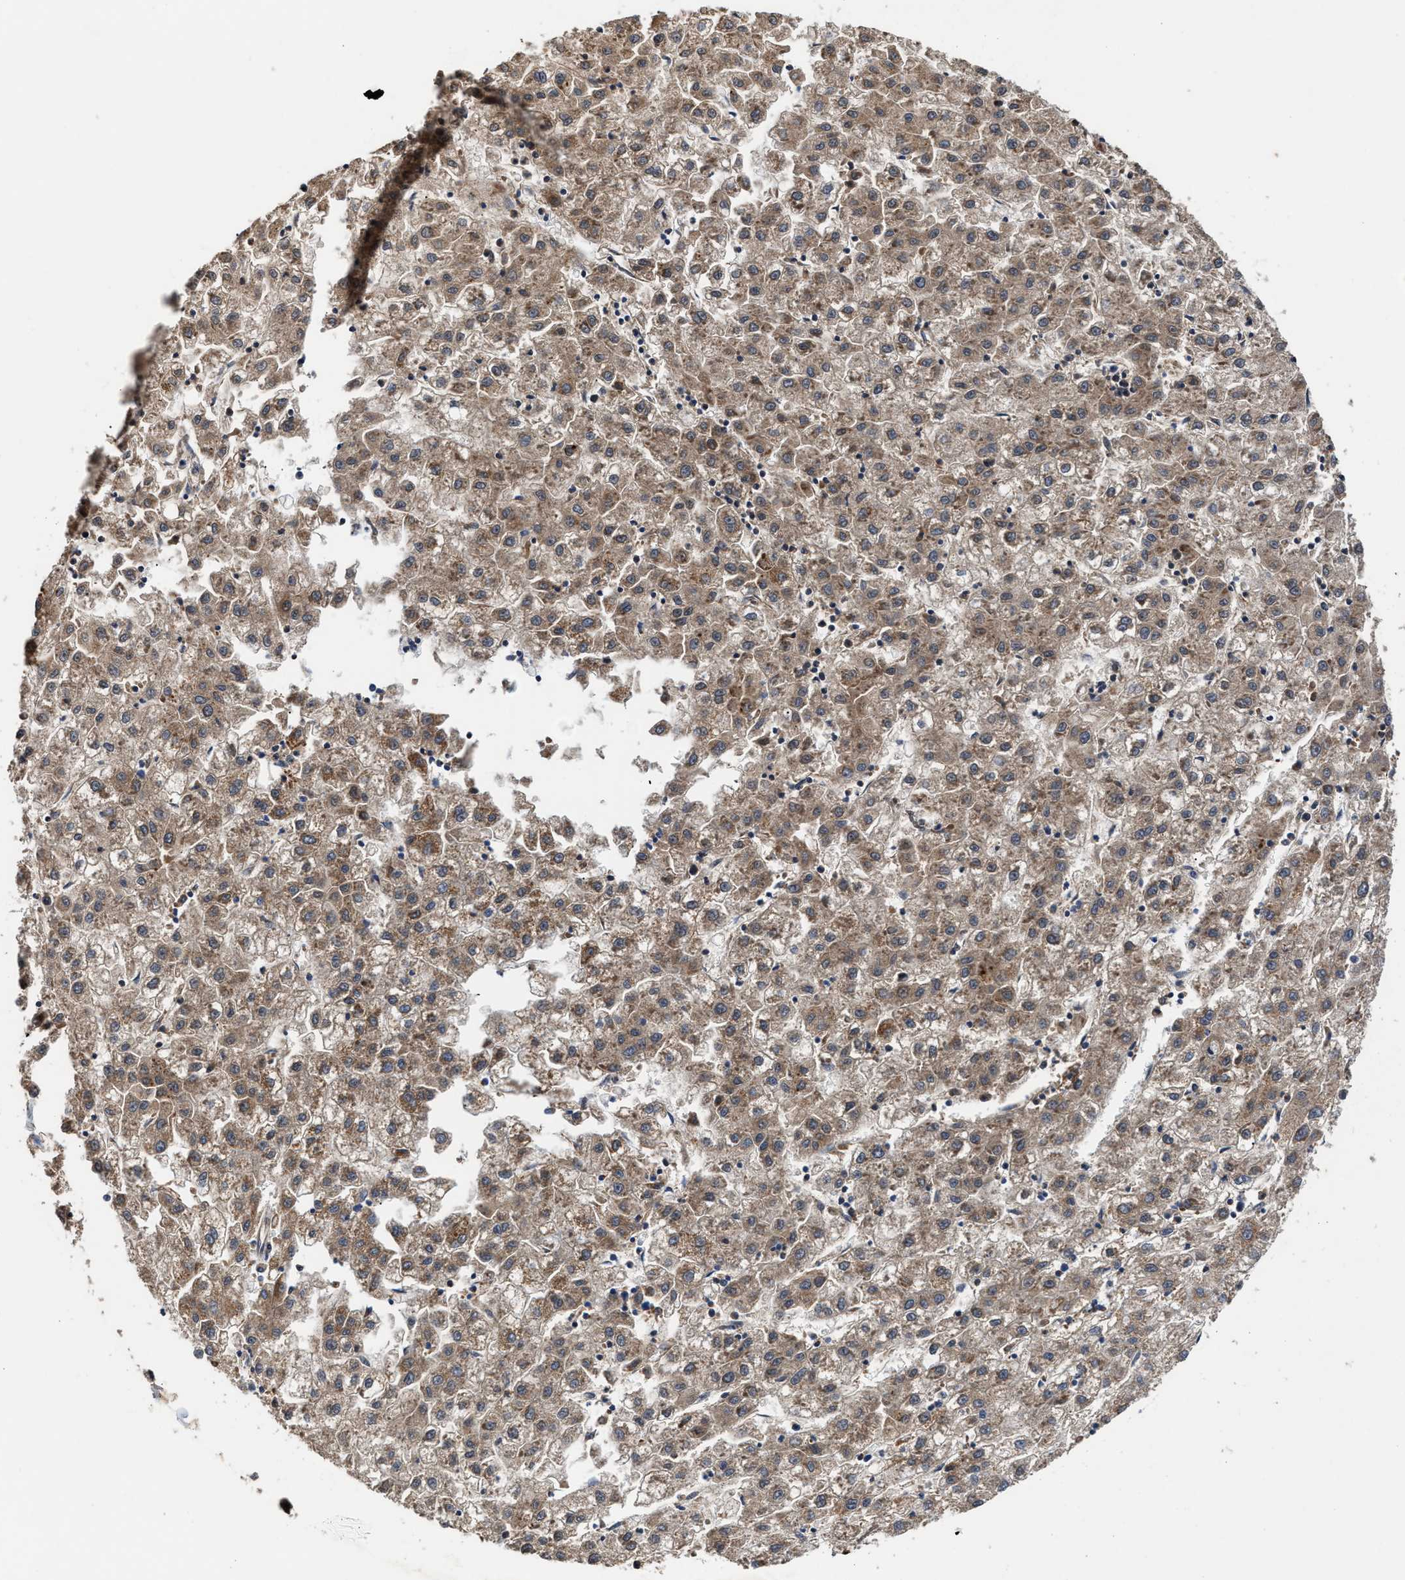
{"staining": {"intensity": "moderate", "quantity": ">75%", "location": "cytoplasmic/membranous"}, "tissue": "liver cancer", "cell_type": "Tumor cells", "image_type": "cancer", "snomed": [{"axis": "morphology", "description": "Carcinoma, Hepatocellular, NOS"}, {"axis": "topography", "description": "Liver"}], "caption": "Moderate cytoplasmic/membranous positivity for a protein is identified in approximately >75% of tumor cells of hepatocellular carcinoma (liver) using immunohistochemistry.", "gene": "MECR", "patient": {"sex": "male", "age": 72}}